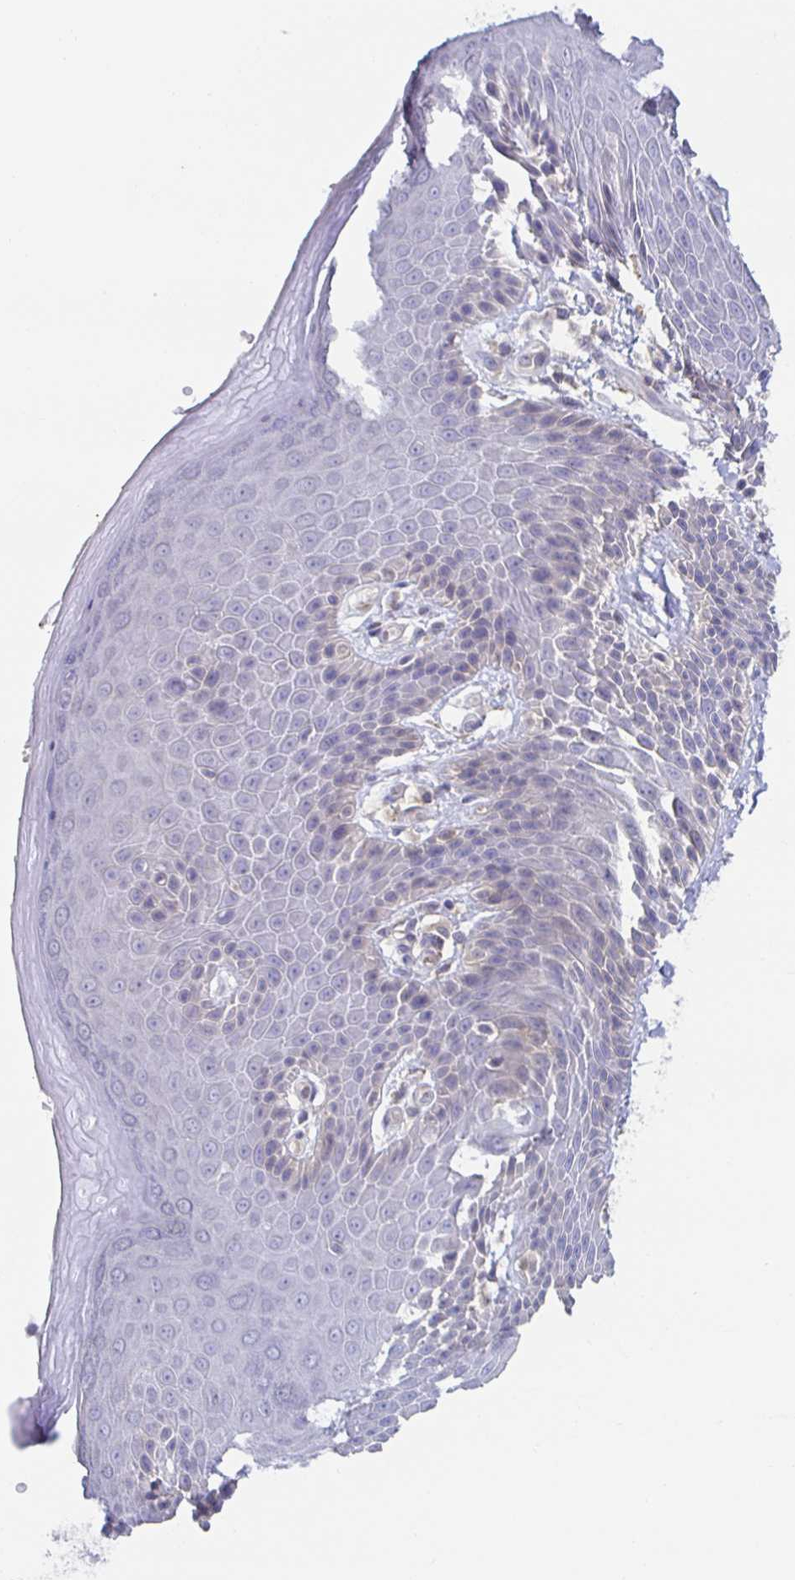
{"staining": {"intensity": "negative", "quantity": "none", "location": "none"}, "tissue": "skin", "cell_type": "Epidermal cells", "image_type": "normal", "snomed": [{"axis": "morphology", "description": "Normal tissue, NOS"}, {"axis": "topography", "description": "Anal"}, {"axis": "topography", "description": "Peripheral nerve tissue"}], "caption": "Skin was stained to show a protein in brown. There is no significant expression in epidermal cells. Nuclei are stained in blue.", "gene": "BAD", "patient": {"sex": "male", "age": 51}}